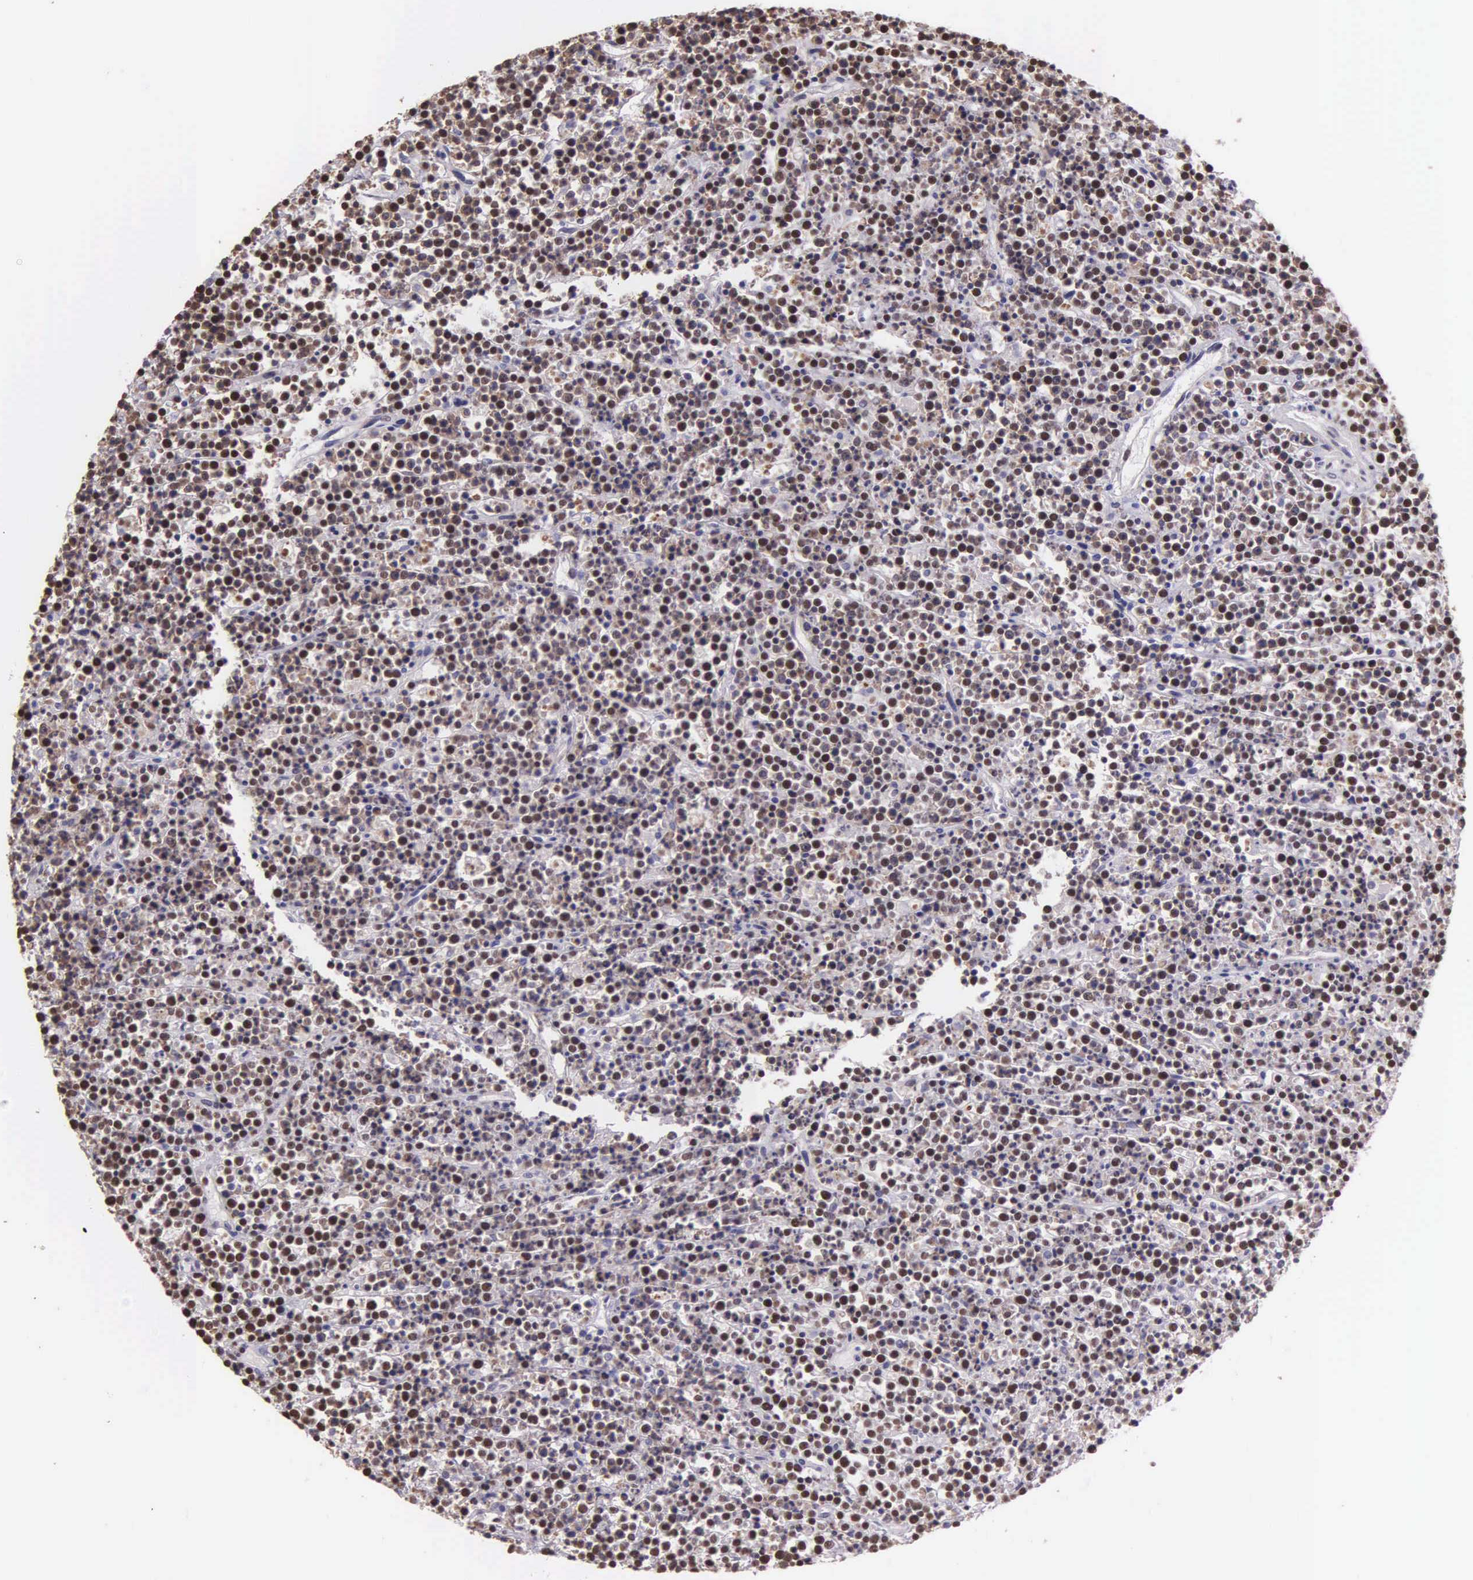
{"staining": {"intensity": "moderate", "quantity": ">75%", "location": "cytoplasmic/membranous"}, "tissue": "lymphoma", "cell_type": "Tumor cells", "image_type": "cancer", "snomed": [{"axis": "morphology", "description": "Malignant lymphoma, non-Hodgkin's type, High grade"}, {"axis": "topography", "description": "Ovary"}], "caption": "Tumor cells exhibit moderate cytoplasmic/membranous positivity in about >75% of cells in lymphoma.", "gene": "MCM5", "patient": {"sex": "female", "age": 56}}